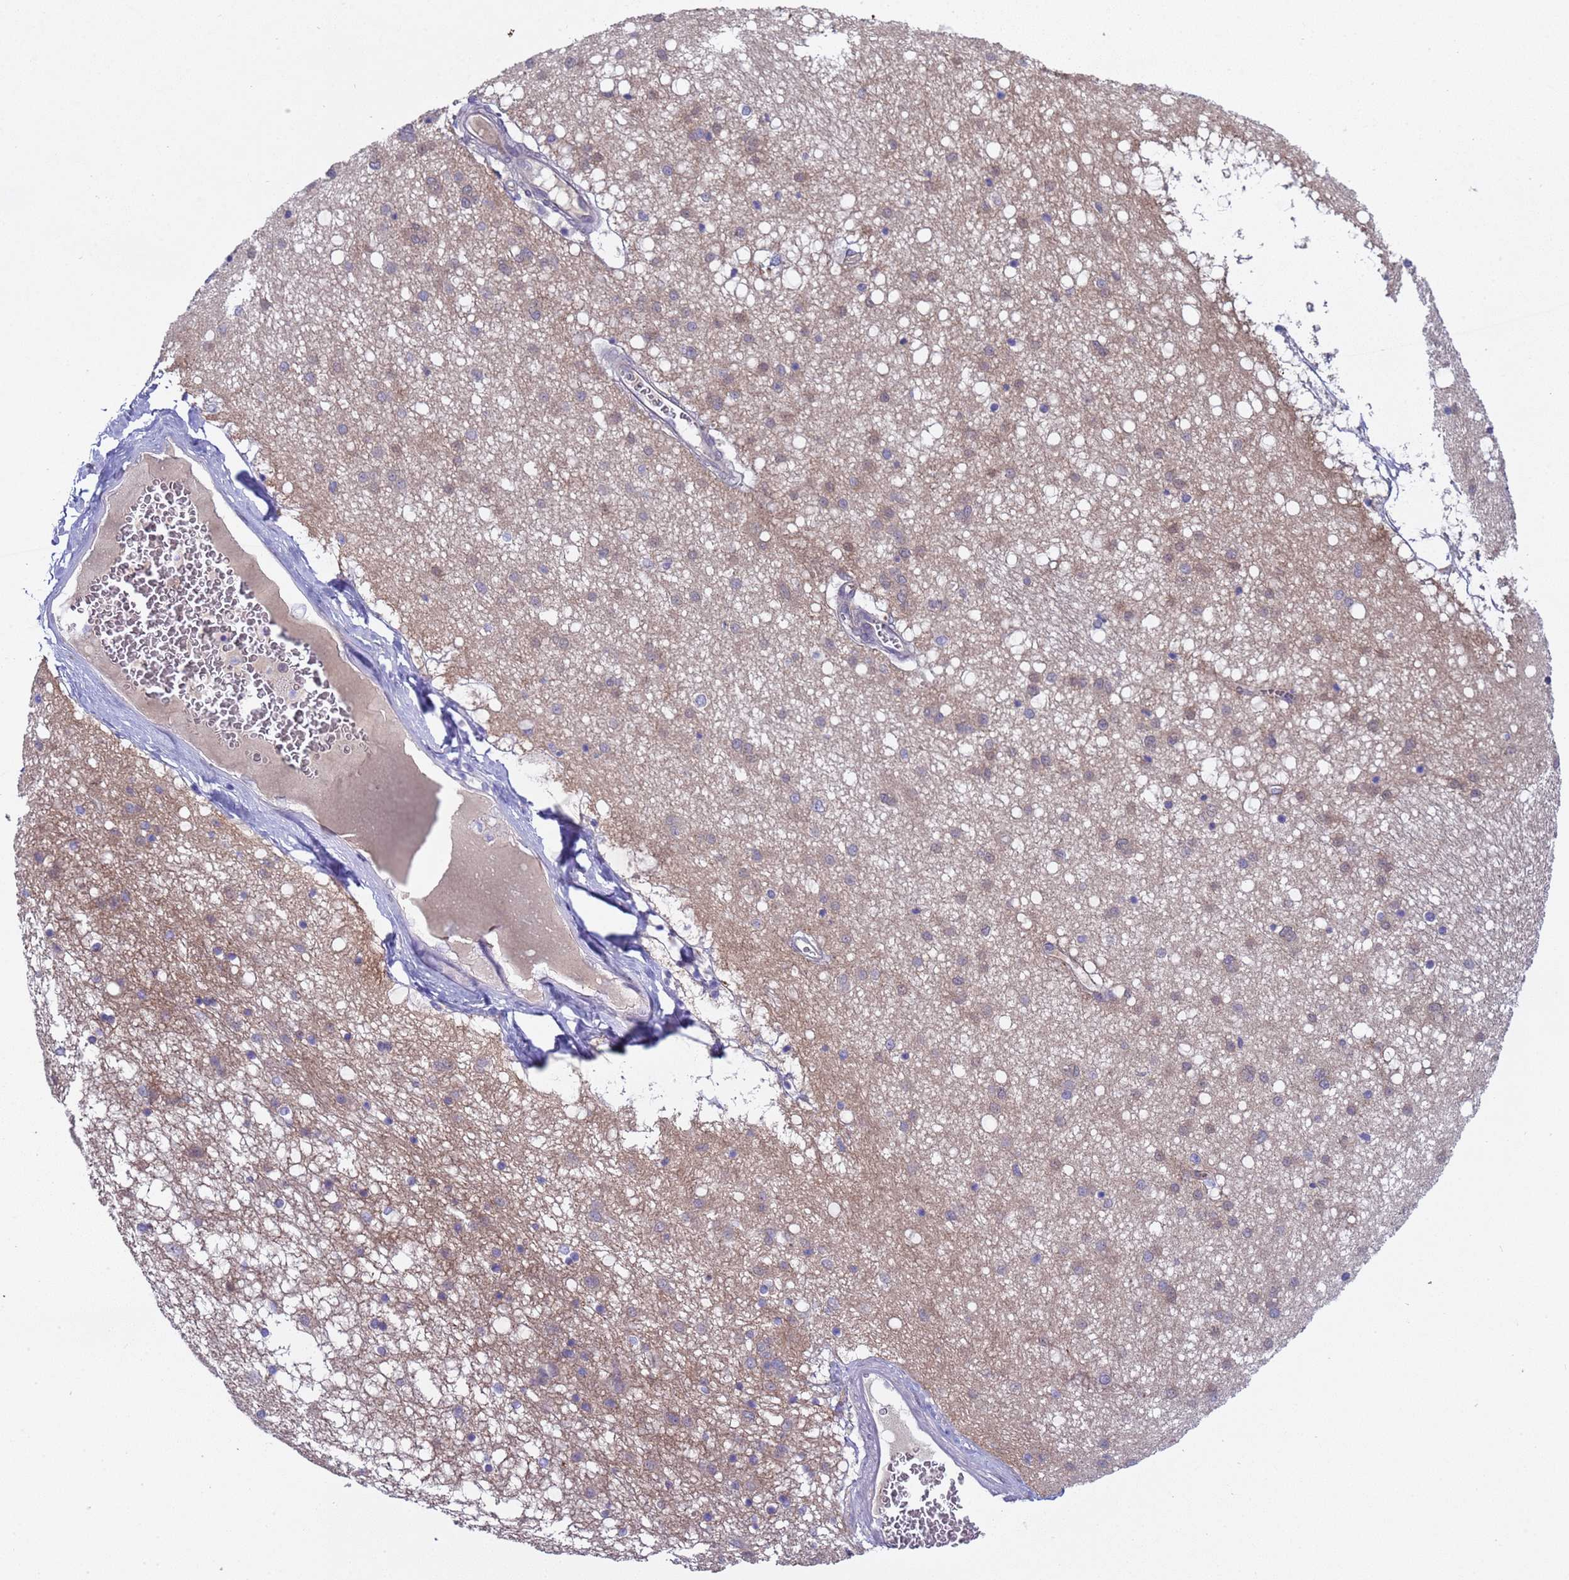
{"staining": {"intensity": "weak", "quantity": "<25%", "location": "cytoplasmic/membranous"}, "tissue": "caudate", "cell_type": "Glial cells", "image_type": "normal", "snomed": [{"axis": "morphology", "description": "Normal tissue, NOS"}, {"axis": "topography", "description": "Lateral ventricle wall"}], "caption": "DAB immunohistochemical staining of benign caudate demonstrates no significant staining in glial cells.", "gene": "TRMT10A", "patient": {"sex": "male", "age": 37}}